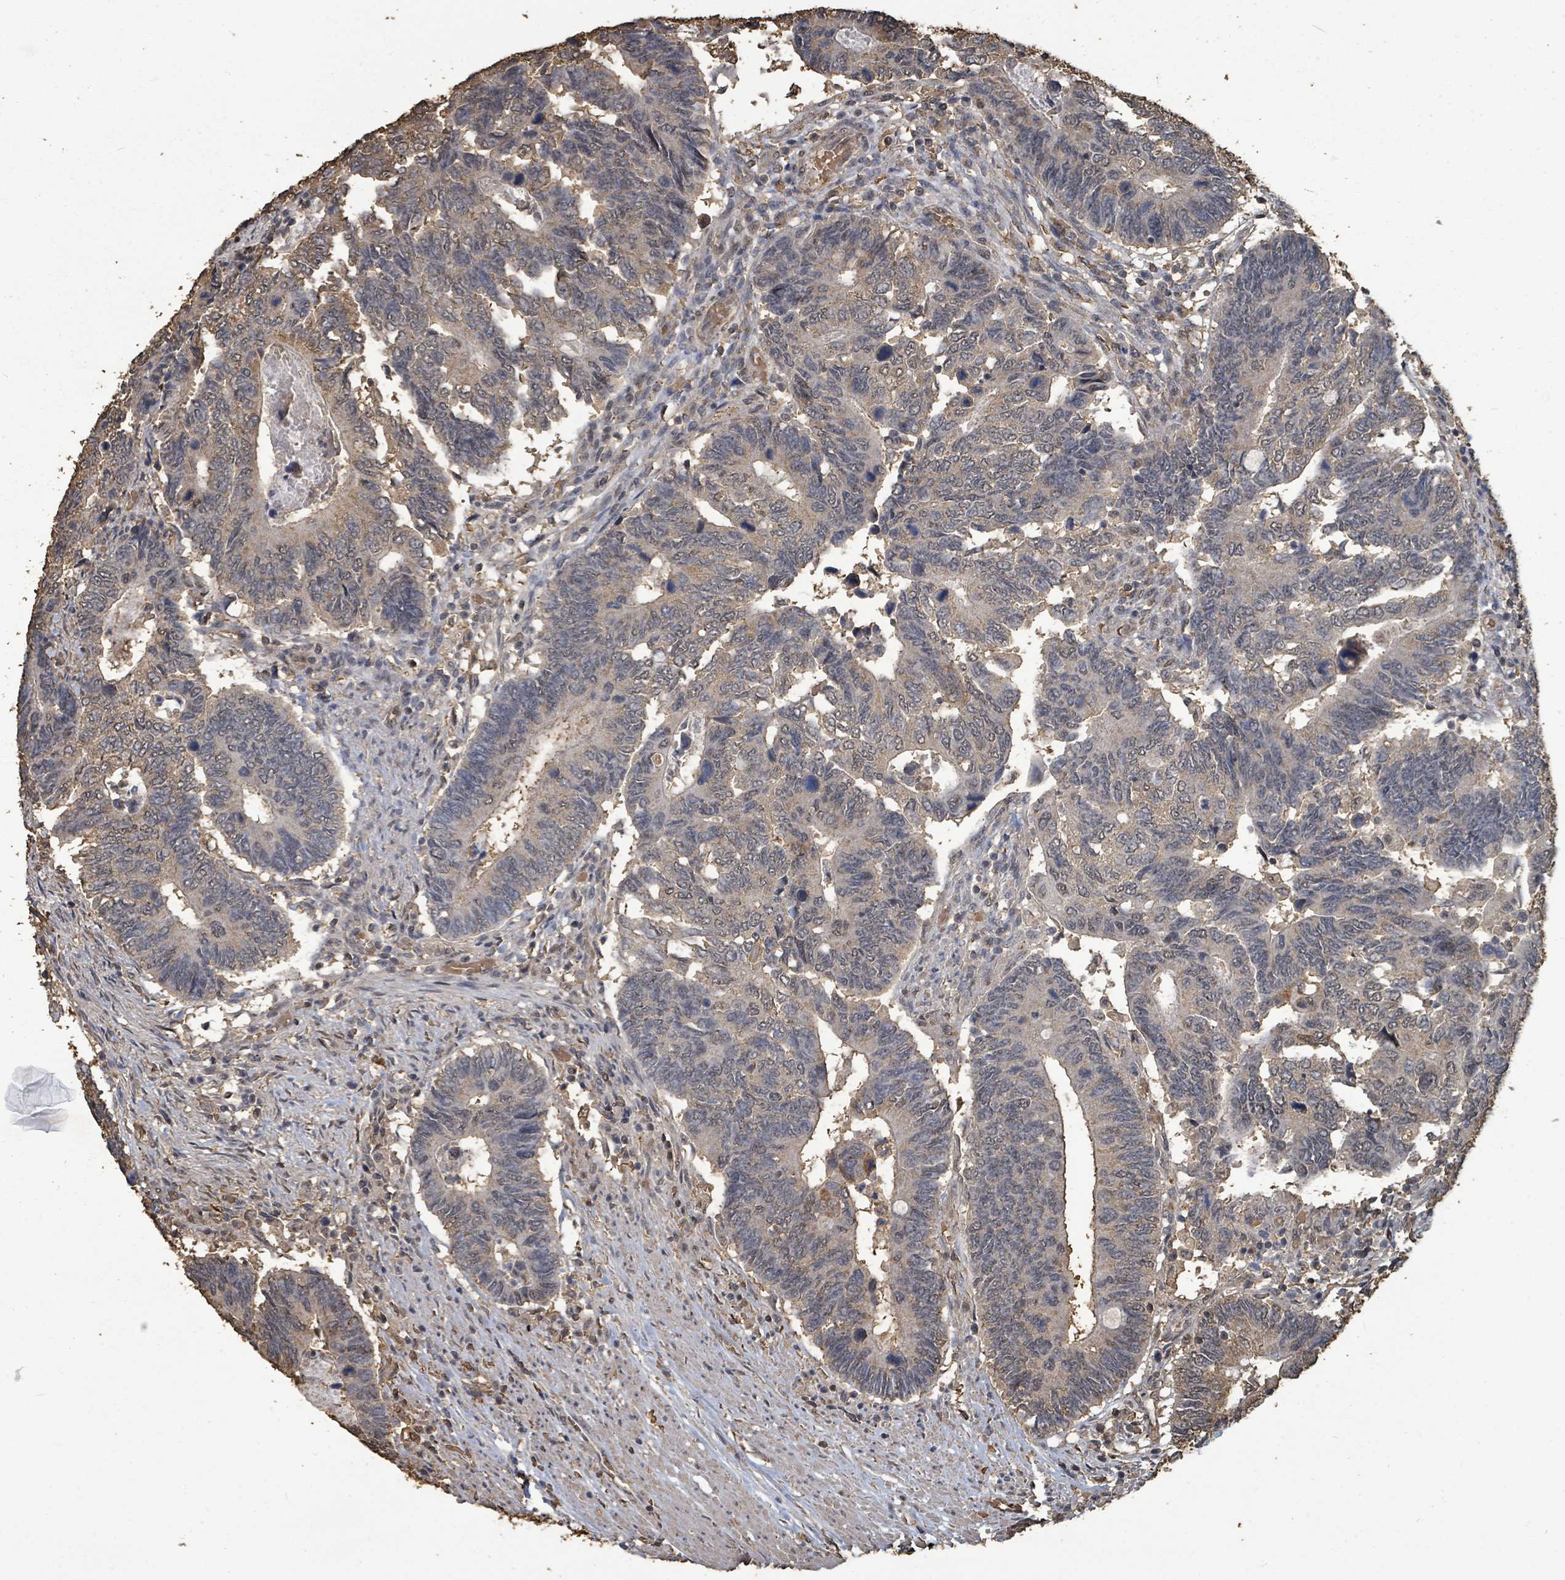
{"staining": {"intensity": "weak", "quantity": "<25%", "location": "cytoplasmic/membranous"}, "tissue": "colorectal cancer", "cell_type": "Tumor cells", "image_type": "cancer", "snomed": [{"axis": "morphology", "description": "Adenocarcinoma, NOS"}, {"axis": "topography", "description": "Colon"}], "caption": "IHC of adenocarcinoma (colorectal) shows no staining in tumor cells.", "gene": "C6orf52", "patient": {"sex": "male", "age": 87}}